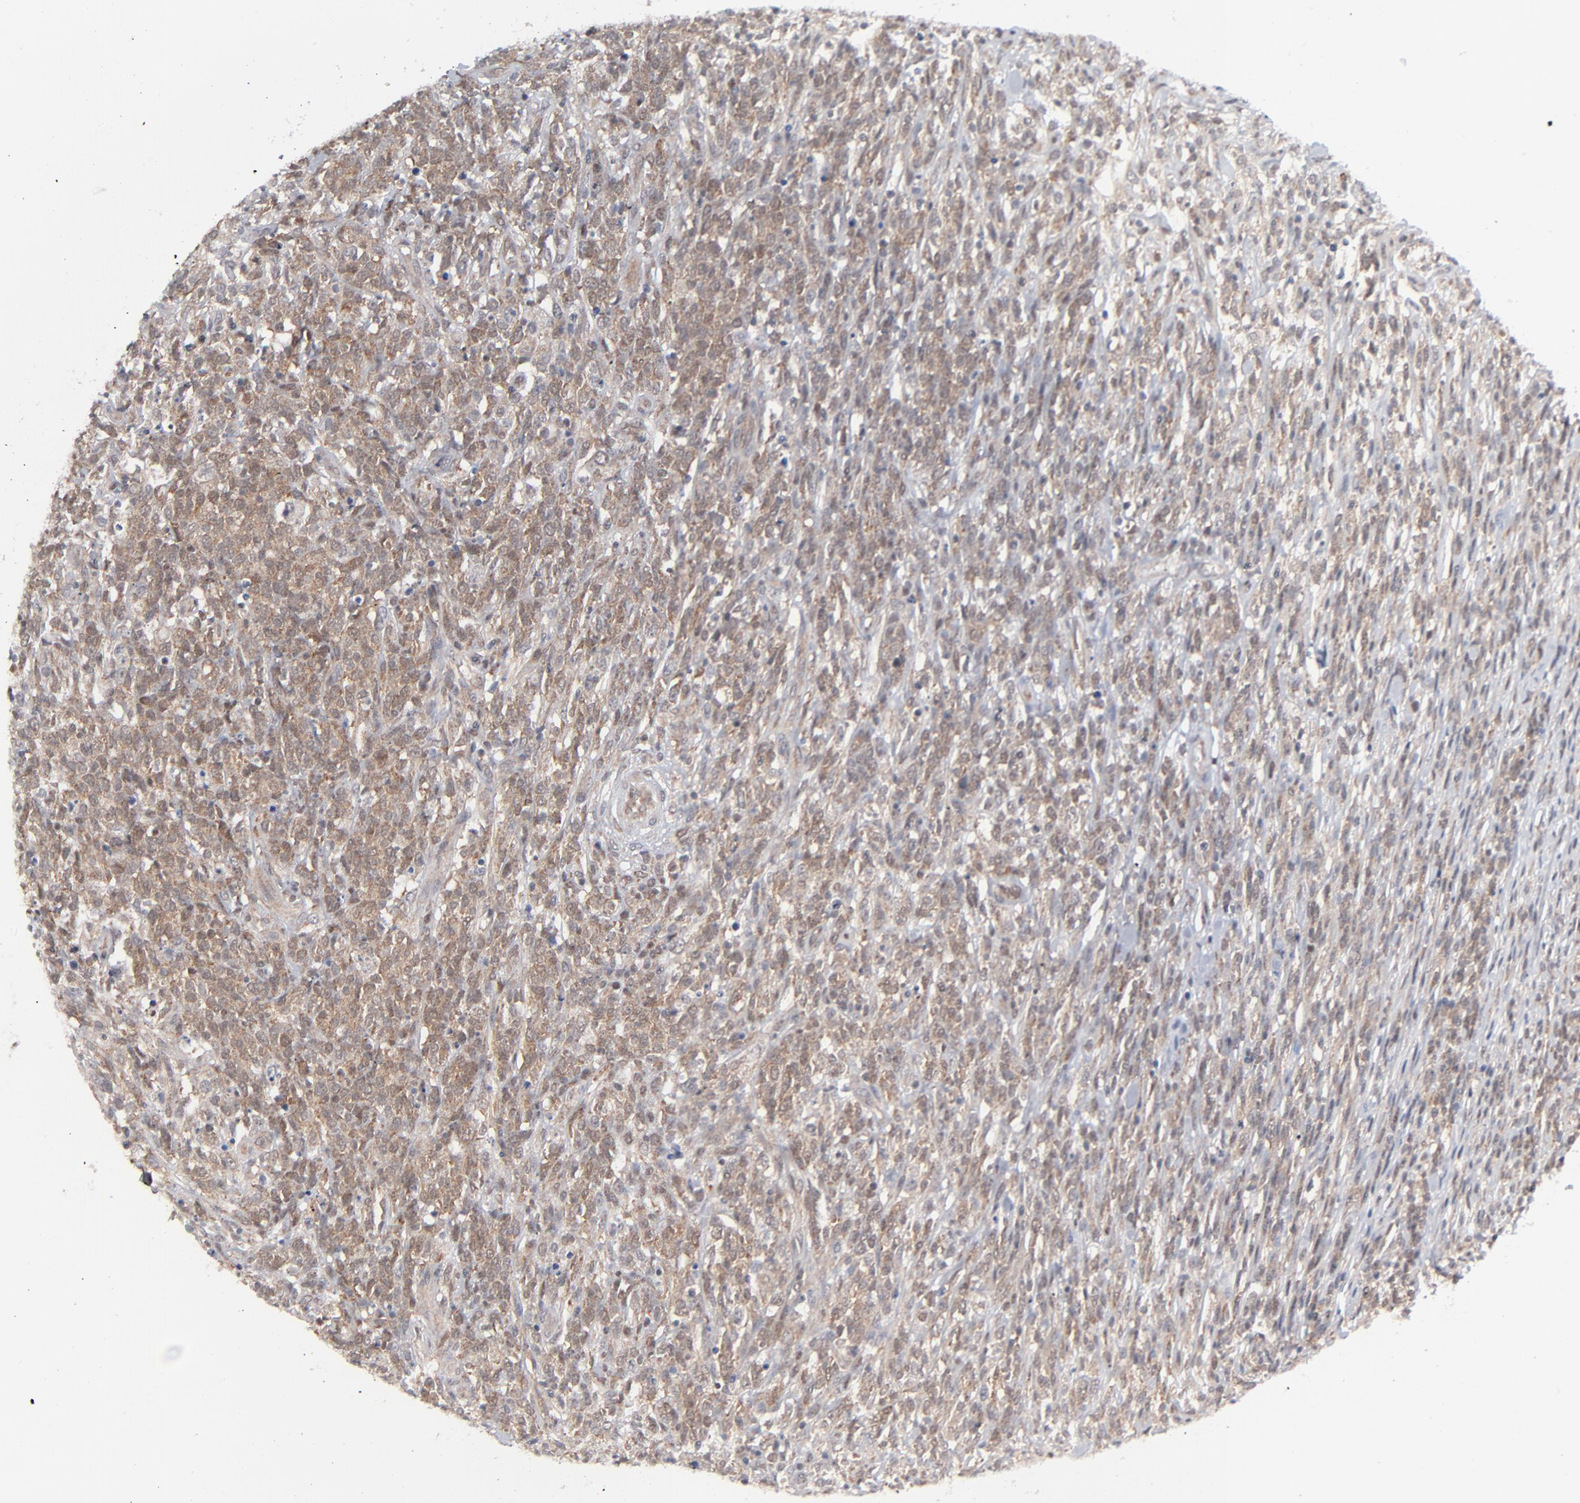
{"staining": {"intensity": "moderate", "quantity": ">75%", "location": "cytoplasmic/membranous"}, "tissue": "lymphoma", "cell_type": "Tumor cells", "image_type": "cancer", "snomed": [{"axis": "morphology", "description": "Malignant lymphoma, non-Hodgkin's type, High grade"}, {"axis": "topography", "description": "Lymph node"}], "caption": "Protein expression by immunohistochemistry displays moderate cytoplasmic/membranous expression in approximately >75% of tumor cells in malignant lymphoma, non-Hodgkin's type (high-grade).", "gene": "RPS6KB1", "patient": {"sex": "female", "age": 73}}